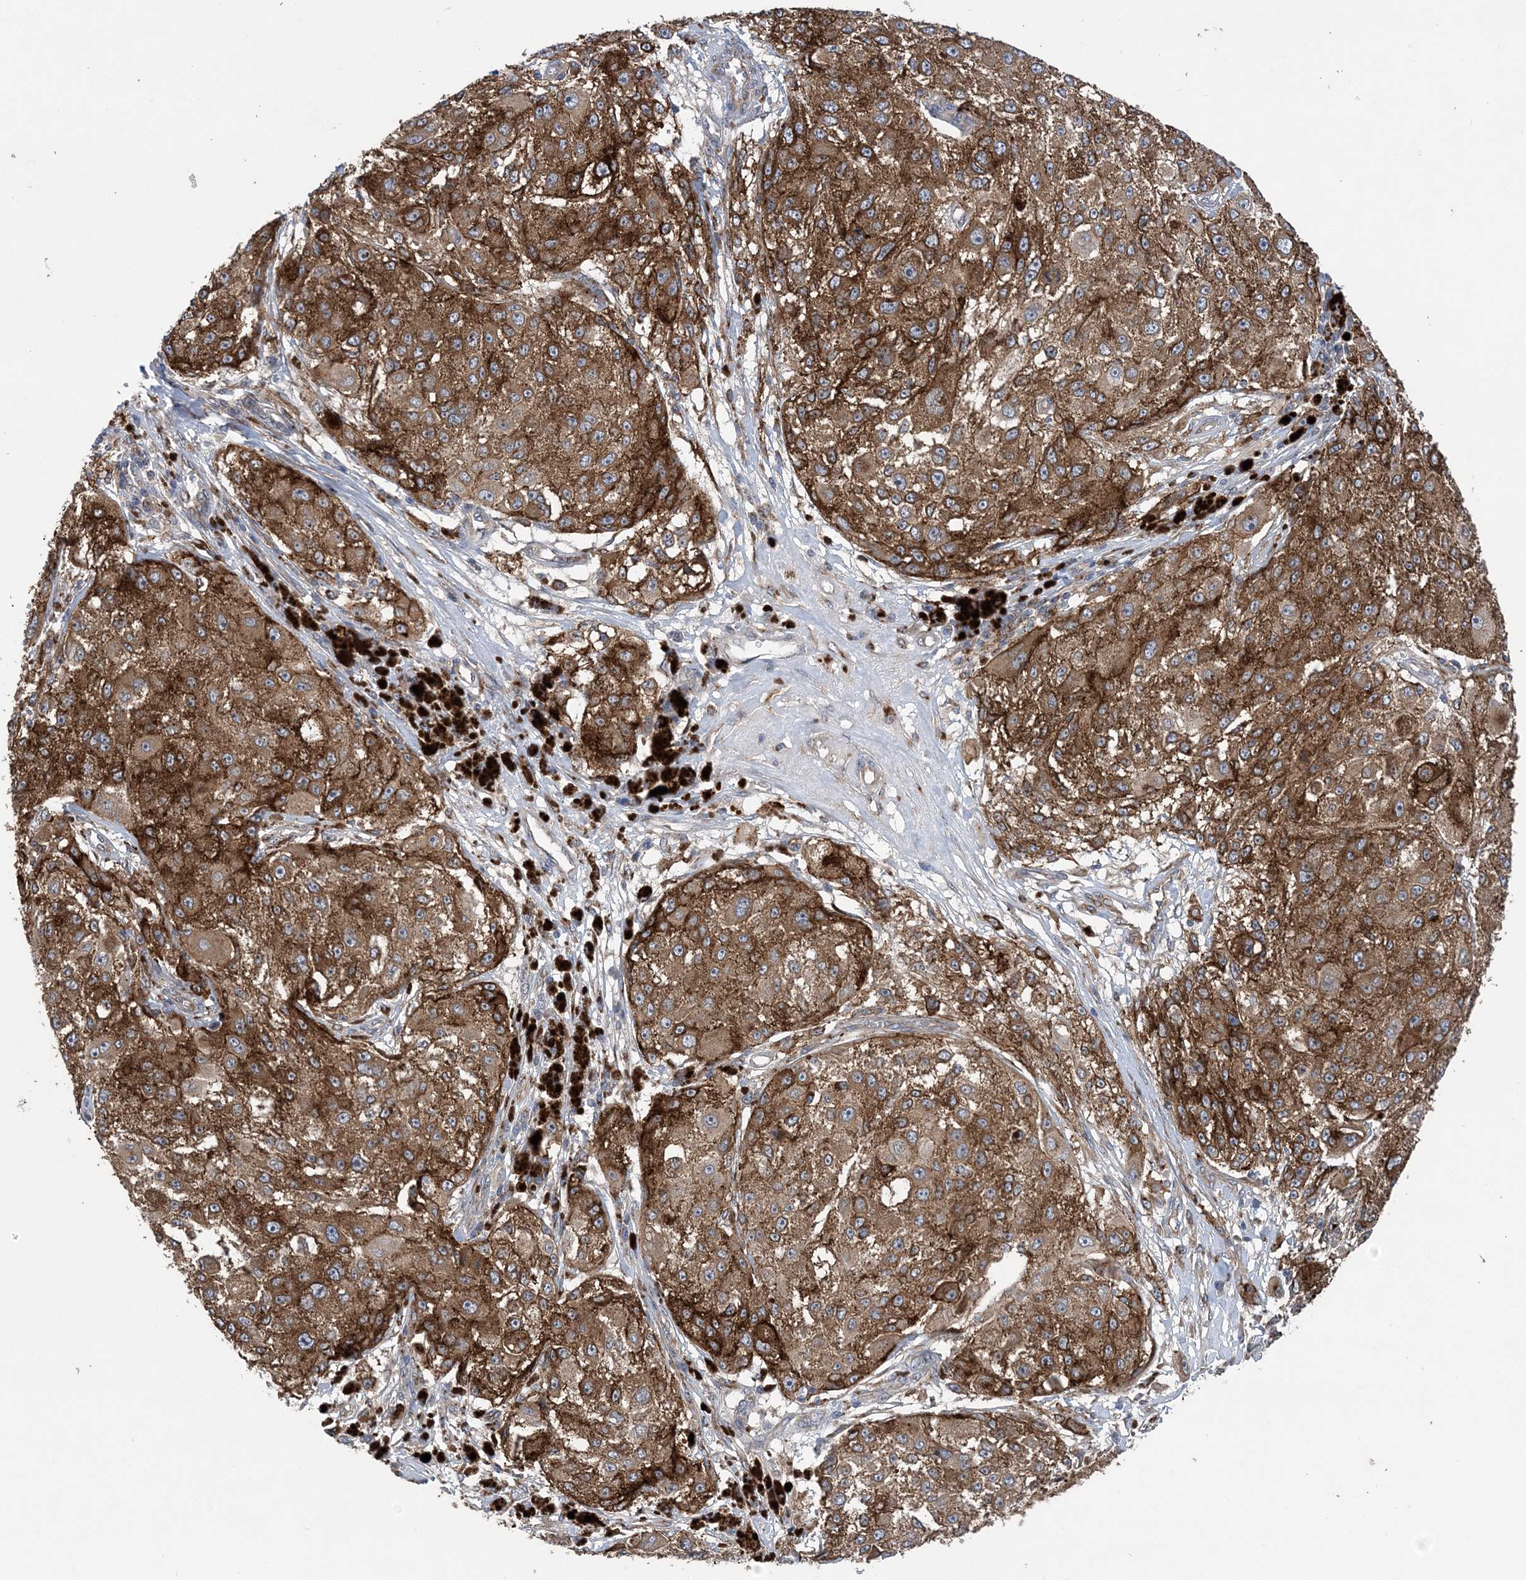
{"staining": {"intensity": "strong", "quantity": ">75%", "location": "cytoplasmic/membranous"}, "tissue": "melanoma", "cell_type": "Tumor cells", "image_type": "cancer", "snomed": [{"axis": "morphology", "description": "Necrosis, NOS"}, {"axis": "morphology", "description": "Malignant melanoma, NOS"}, {"axis": "topography", "description": "Skin"}], "caption": "Protein expression analysis of malignant melanoma shows strong cytoplasmic/membranous expression in about >75% of tumor cells. (DAB IHC with brightfield microscopy, high magnification).", "gene": "PTTG1IP", "patient": {"sex": "female", "age": 87}}